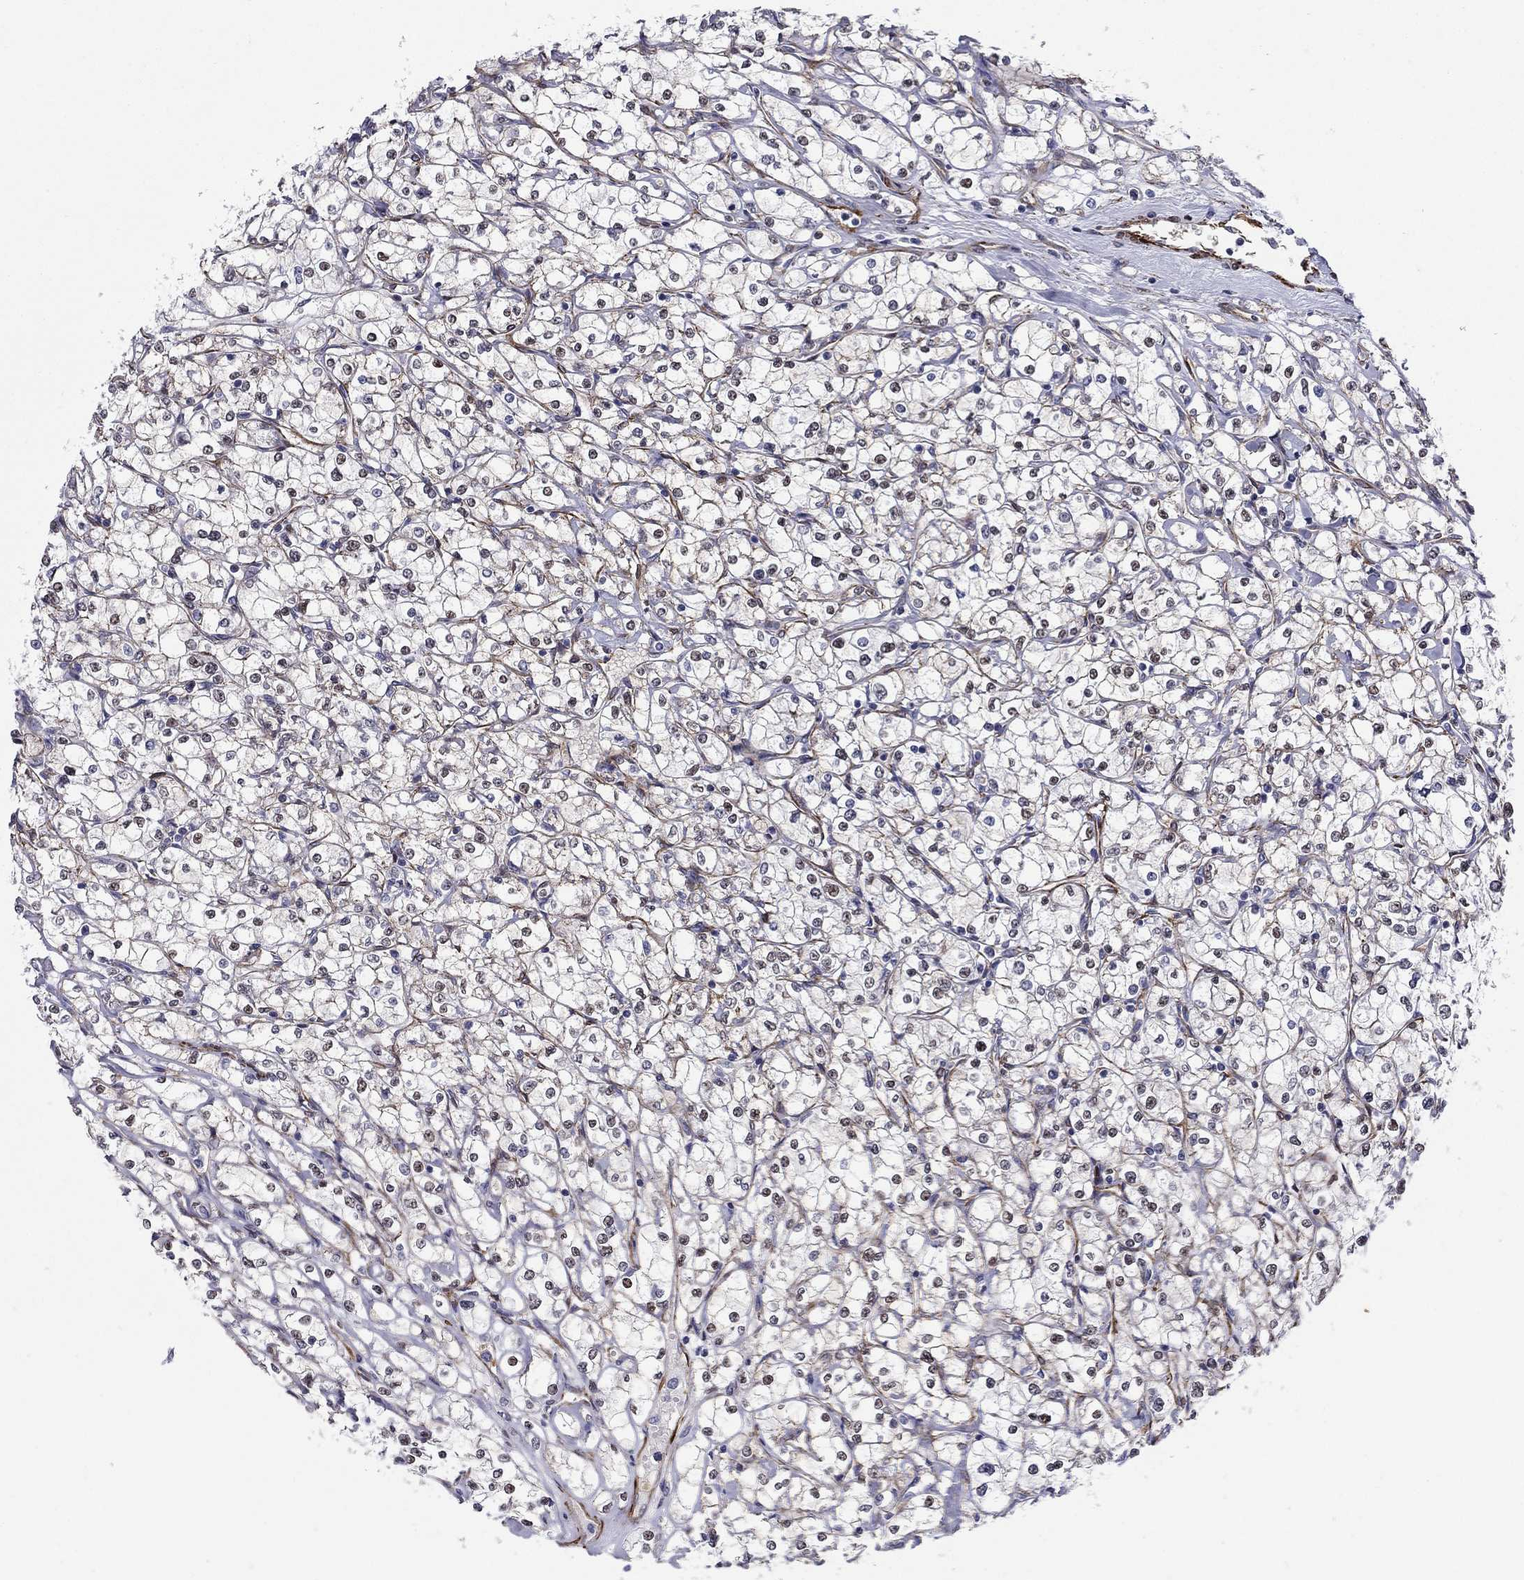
{"staining": {"intensity": "negative", "quantity": "none", "location": "none"}, "tissue": "renal cancer", "cell_type": "Tumor cells", "image_type": "cancer", "snomed": [{"axis": "morphology", "description": "Adenocarcinoma, NOS"}, {"axis": "topography", "description": "Kidney"}], "caption": "Renal cancer (adenocarcinoma) was stained to show a protein in brown. There is no significant staining in tumor cells.", "gene": "KRBA1", "patient": {"sex": "male", "age": 67}}